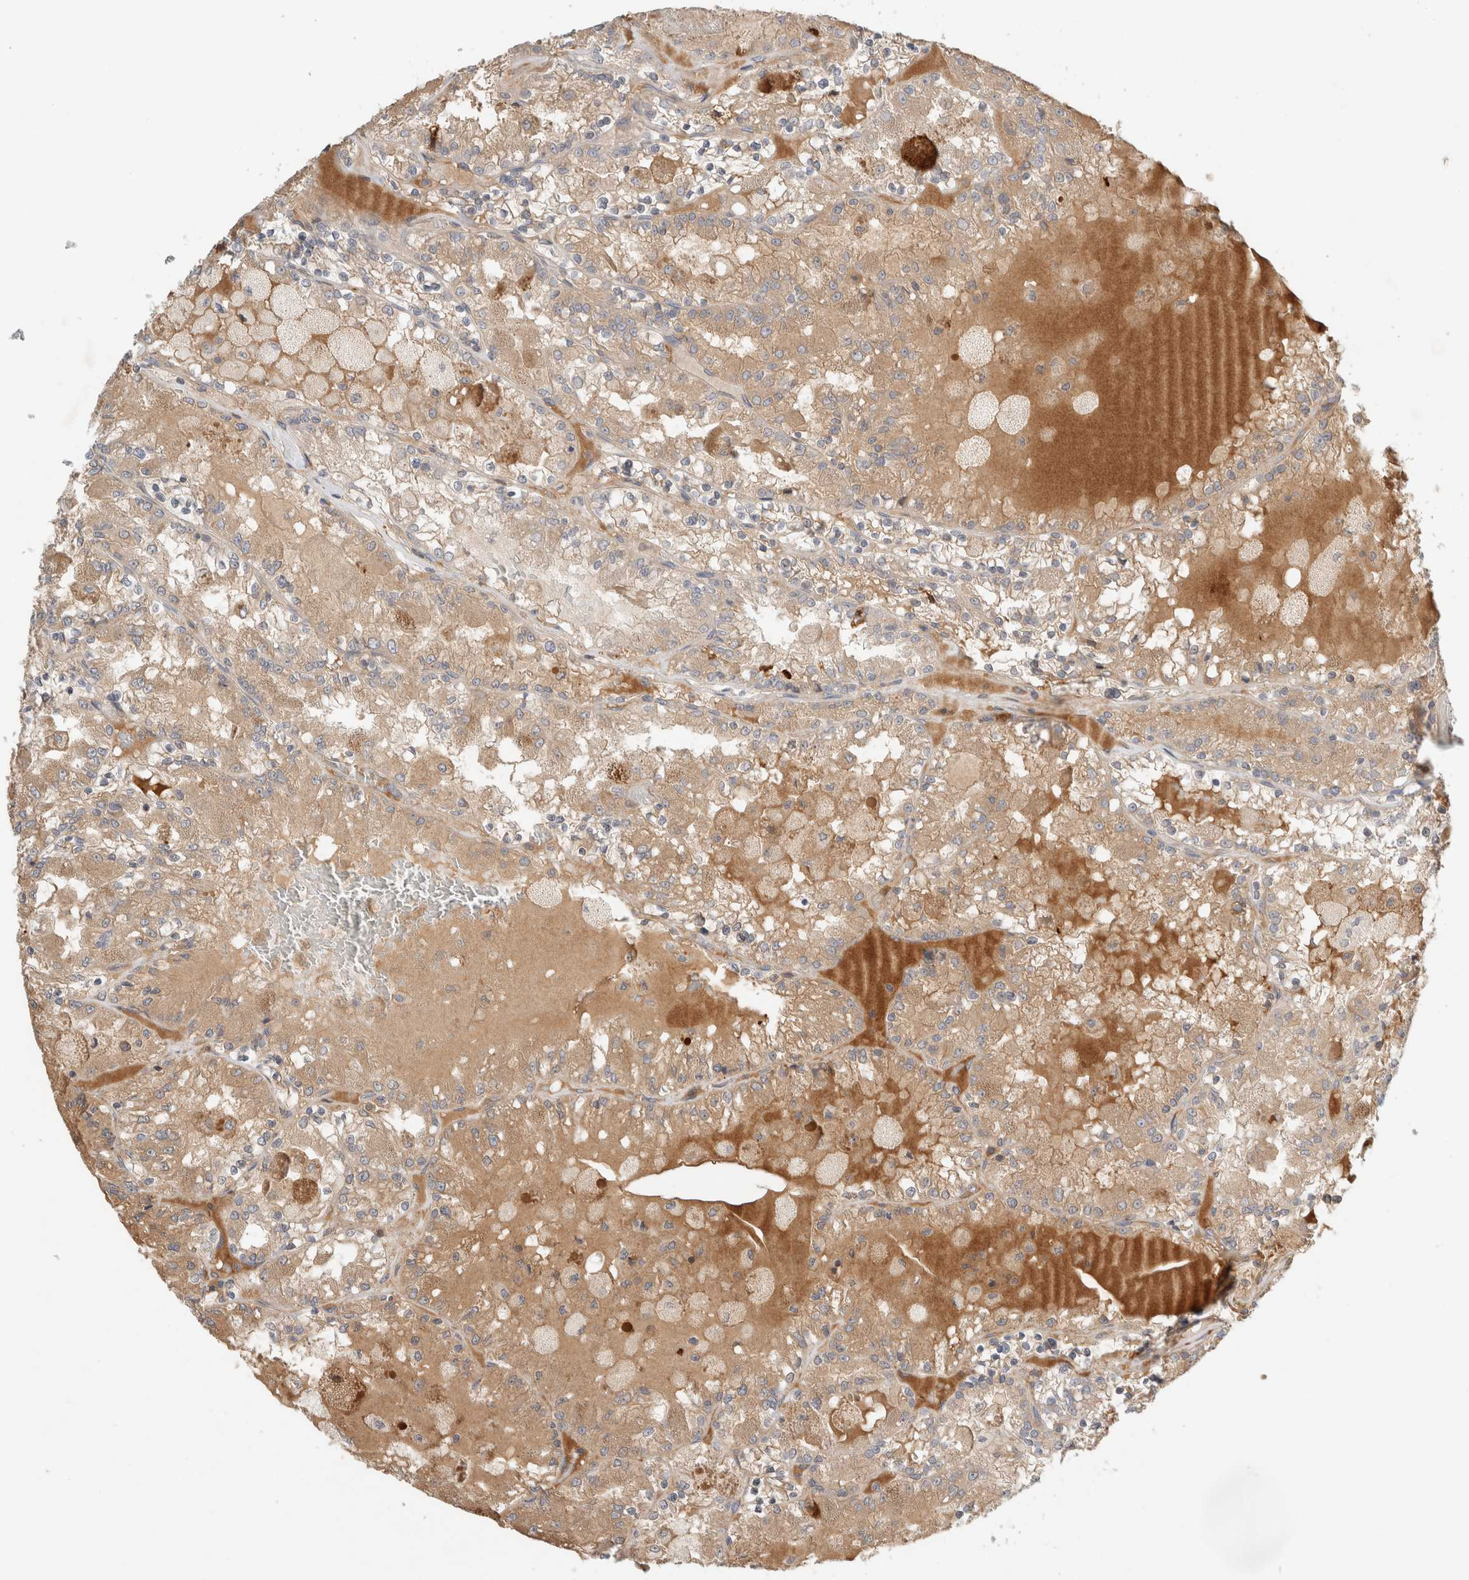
{"staining": {"intensity": "weak", "quantity": ">75%", "location": "cytoplasmic/membranous"}, "tissue": "renal cancer", "cell_type": "Tumor cells", "image_type": "cancer", "snomed": [{"axis": "morphology", "description": "Adenocarcinoma, NOS"}, {"axis": "topography", "description": "Kidney"}], "caption": "Tumor cells show low levels of weak cytoplasmic/membranous expression in approximately >75% of cells in human renal cancer (adenocarcinoma).", "gene": "ARMC9", "patient": {"sex": "female", "age": 56}}